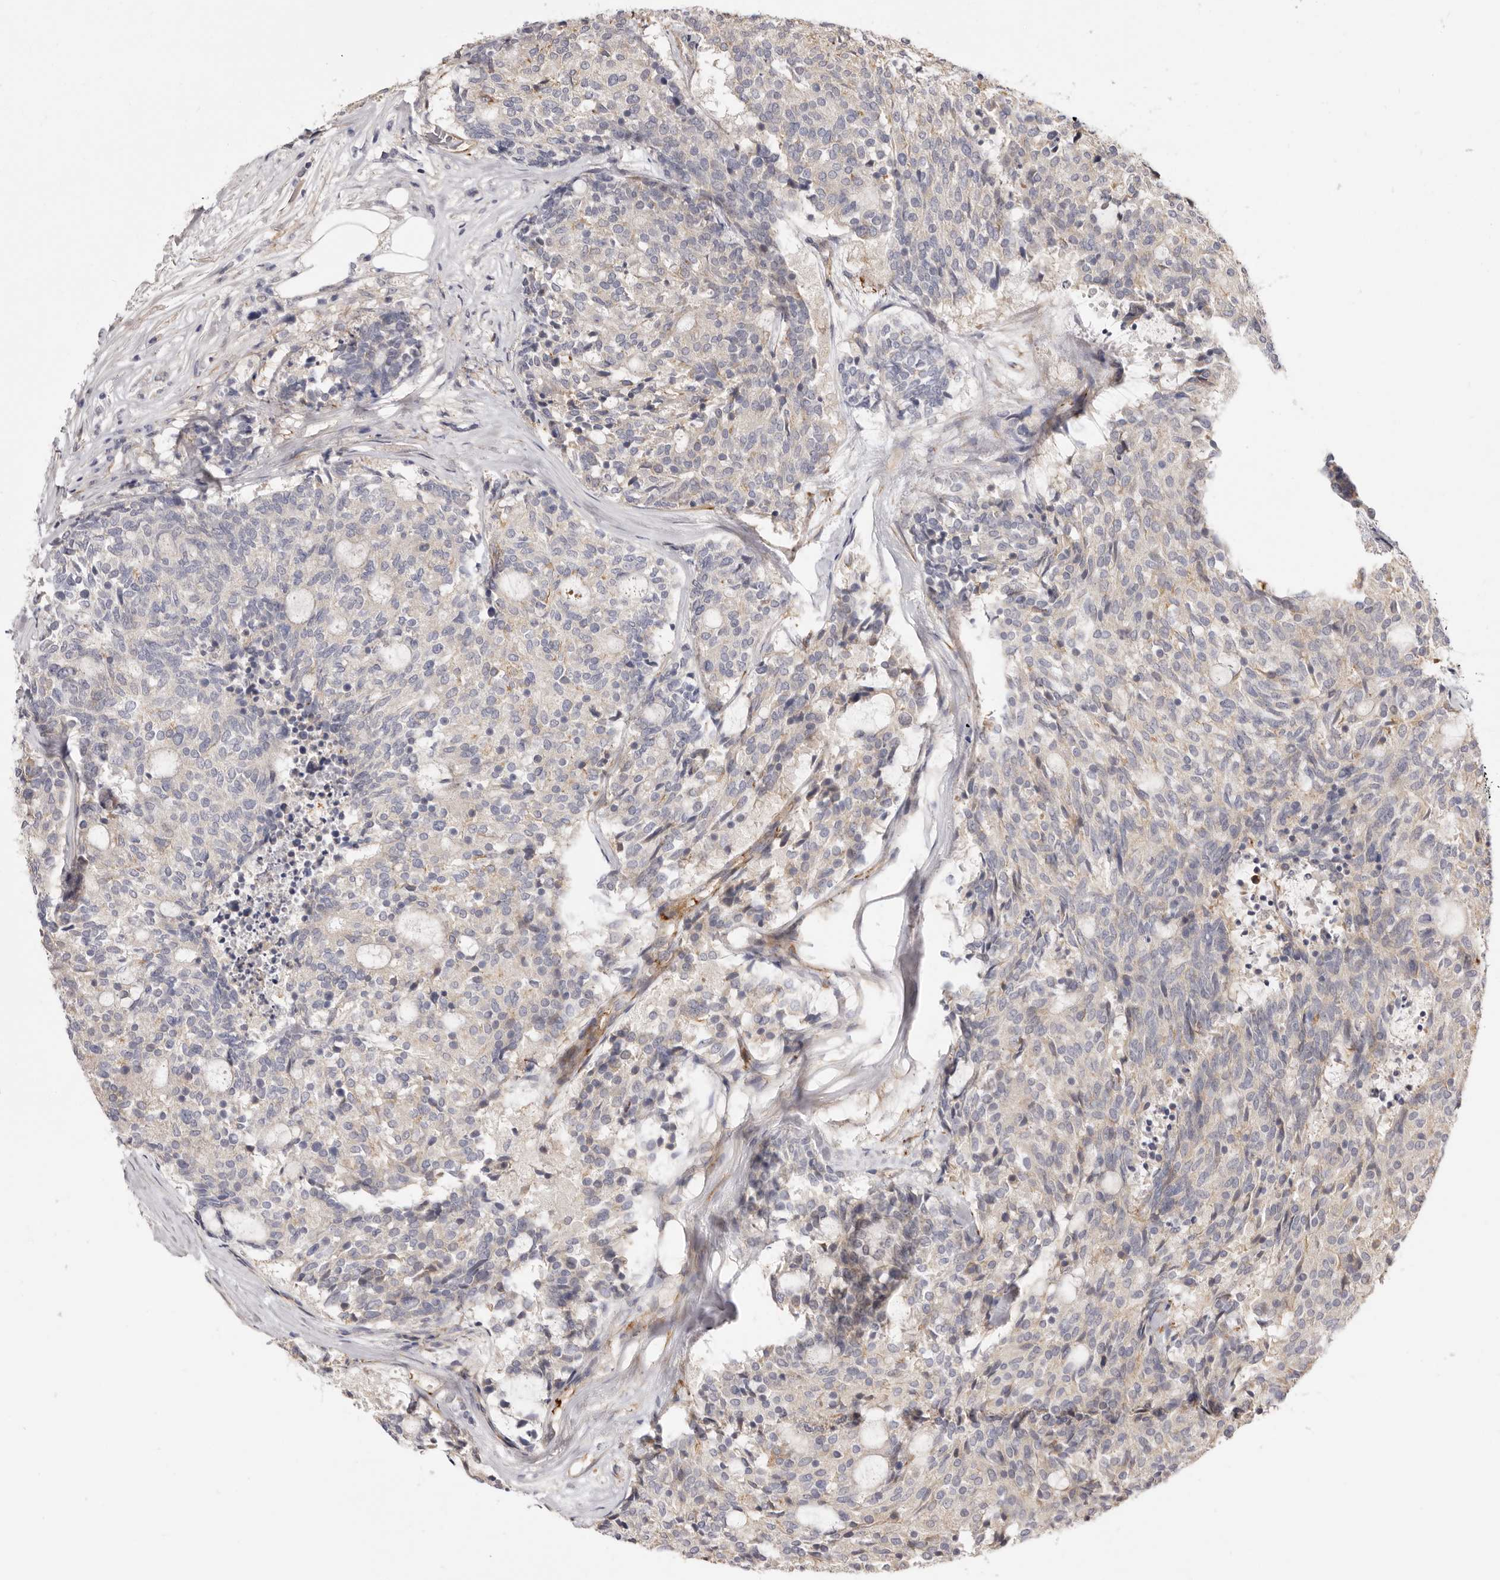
{"staining": {"intensity": "negative", "quantity": "none", "location": "none"}, "tissue": "carcinoid", "cell_type": "Tumor cells", "image_type": "cancer", "snomed": [{"axis": "morphology", "description": "Carcinoid, malignant, NOS"}, {"axis": "topography", "description": "Pancreas"}], "caption": "The IHC photomicrograph has no significant staining in tumor cells of carcinoid tissue.", "gene": "ADAMTS9", "patient": {"sex": "female", "age": 54}}